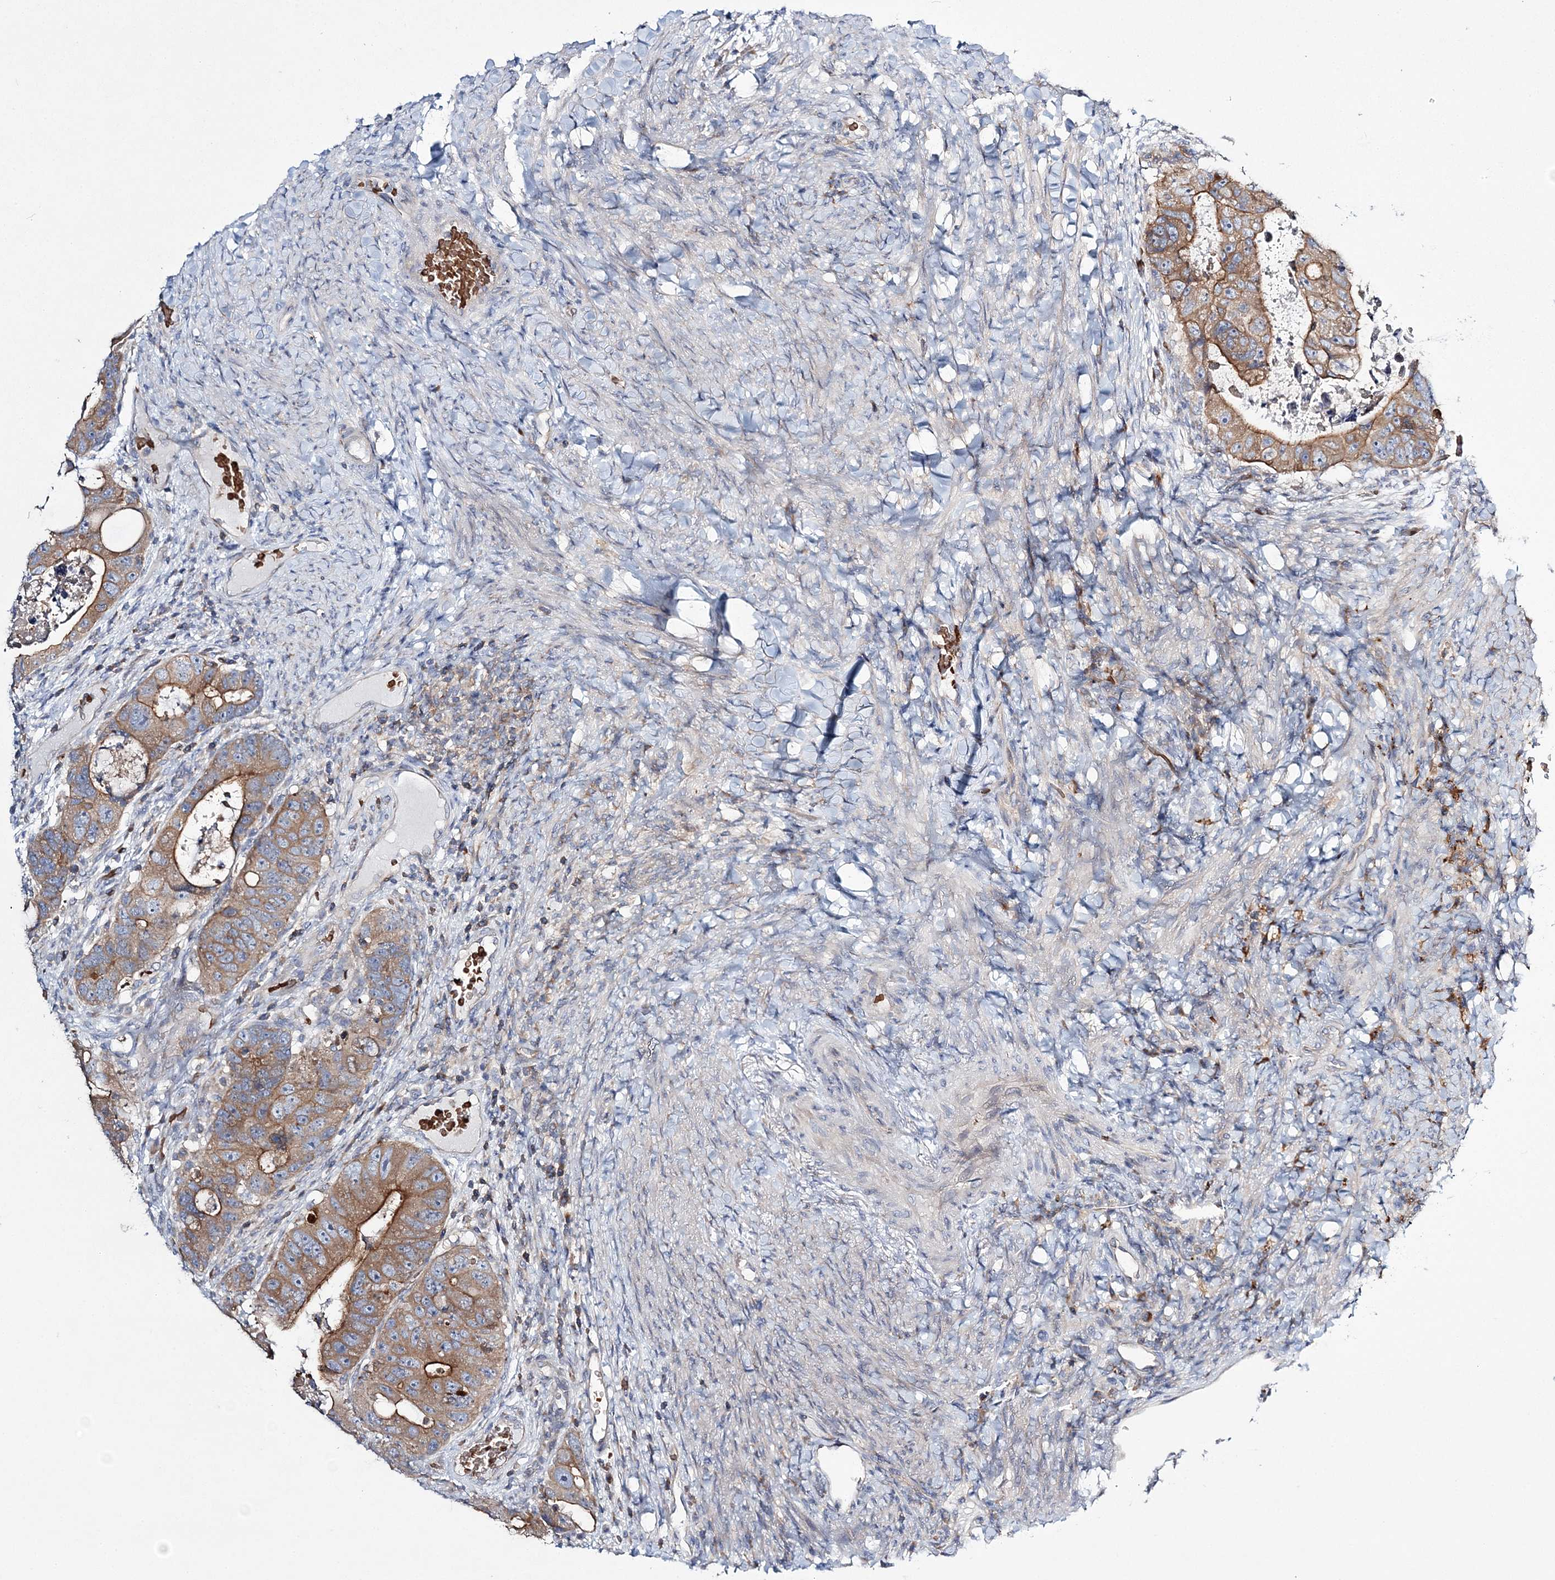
{"staining": {"intensity": "moderate", "quantity": ">75%", "location": "cytoplasmic/membranous"}, "tissue": "colorectal cancer", "cell_type": "Tumor cells", "image_type": "cancer", "snomed": [{"axis": "morphology", "description": "Adenocarcinoma, NOS"}, {"axis": "topography", "description": "Rectum"}], "caption": "DAB immunohistochemical staining of human colorectal cancer (adenocarcinoma) demonstrates moderate cytoplasmic/membranous protein expression in approximately >75% of tumor cells.", "gene": "ATP11B", "patient": {"sex": "male", "age": 59}}